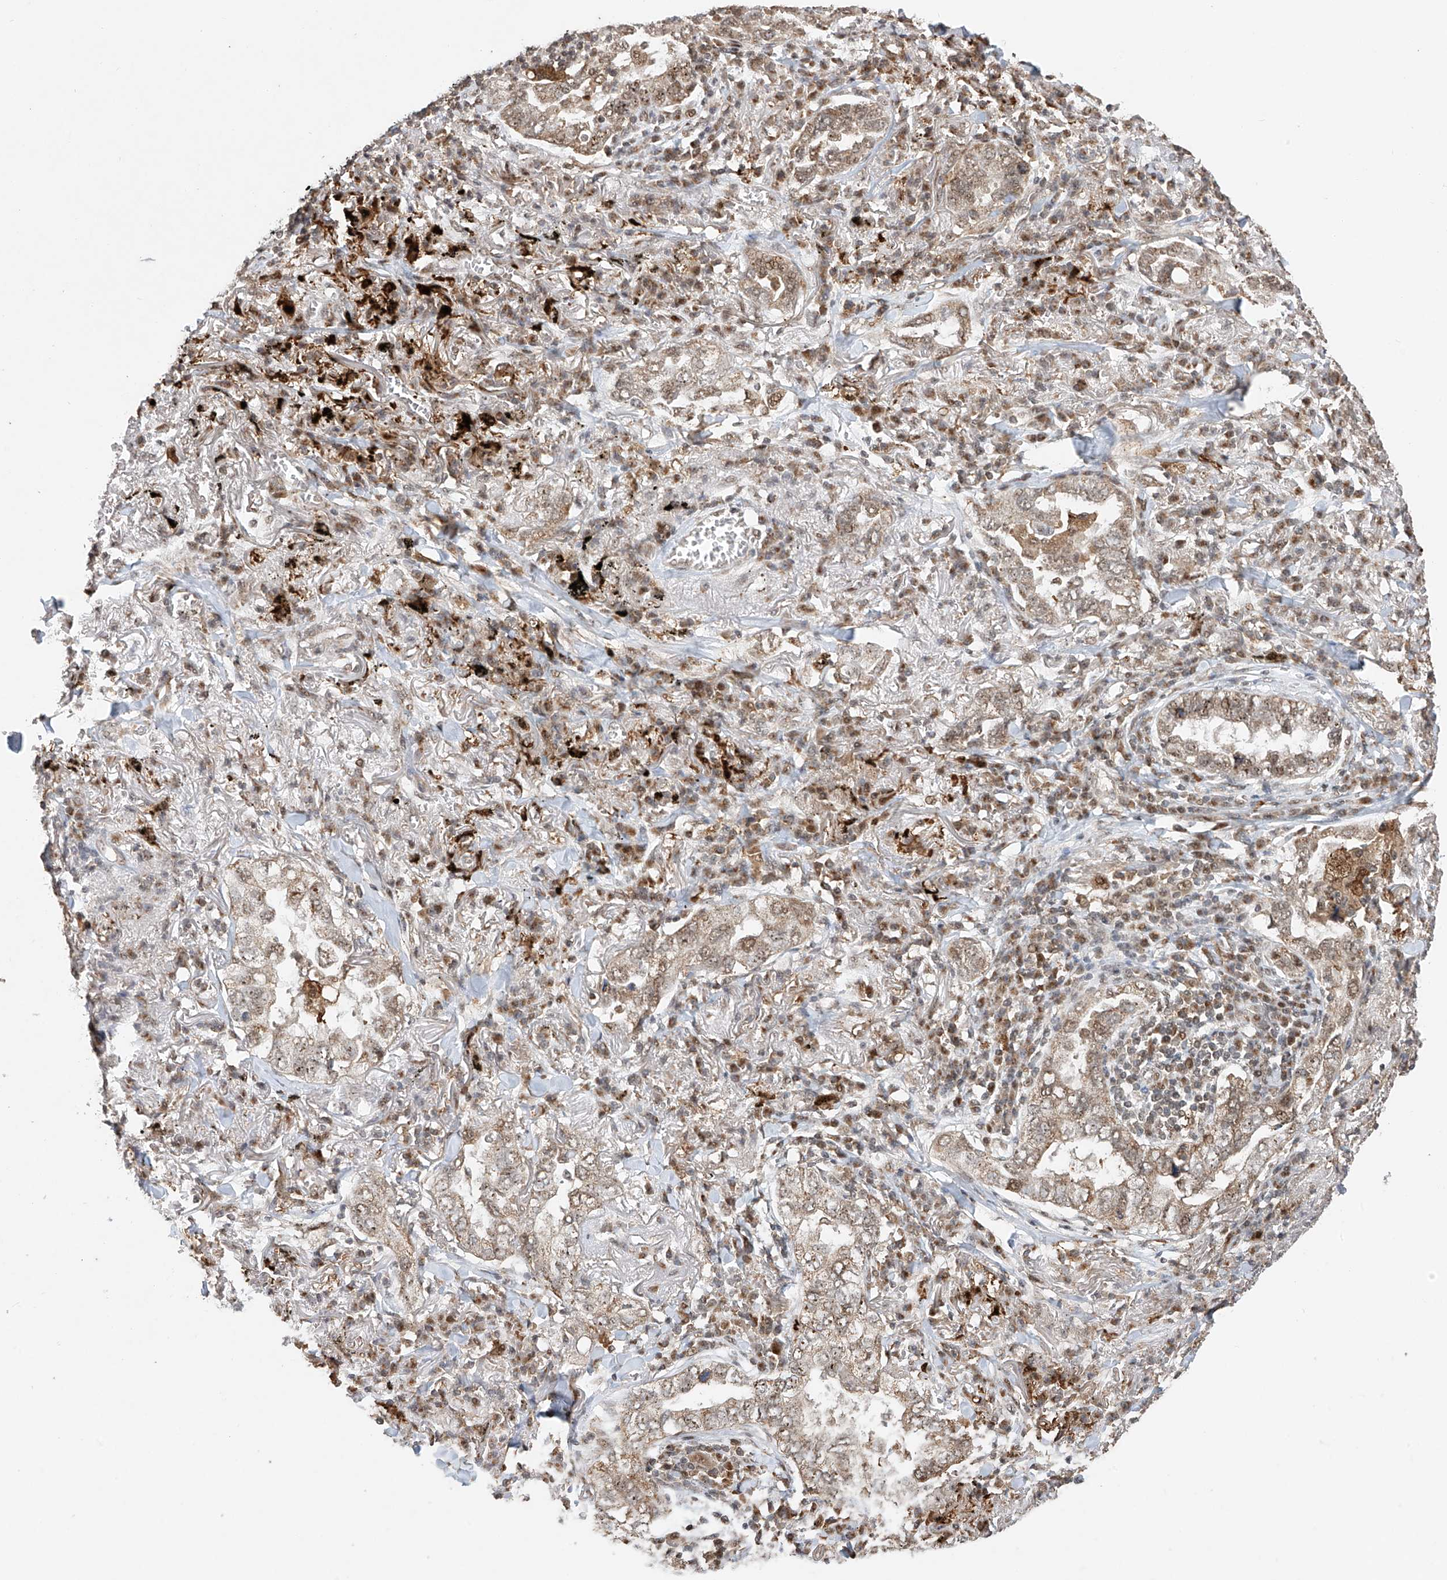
{"staining": {"intensity": "weak", "quantity": ">75%", "location": "nuclear"}, "tissue": "lung cancer", "cell_type": "Tumor cells", "image_type": "cancer", "snomed": [{"axis": "morphology", "description": "Adenocarcinoma, NOS"}, {"axis": "topography", "description": "Lung"}], "caption": "Immunohistochemistry image of lung adenocarcinoma stained for a protein (brown), which exhibits low levels of weak nuclear expression in approximately >75% of tumor cells.", "gene": "SYTL3", "patient": {"sex": "male", "age": 65}}